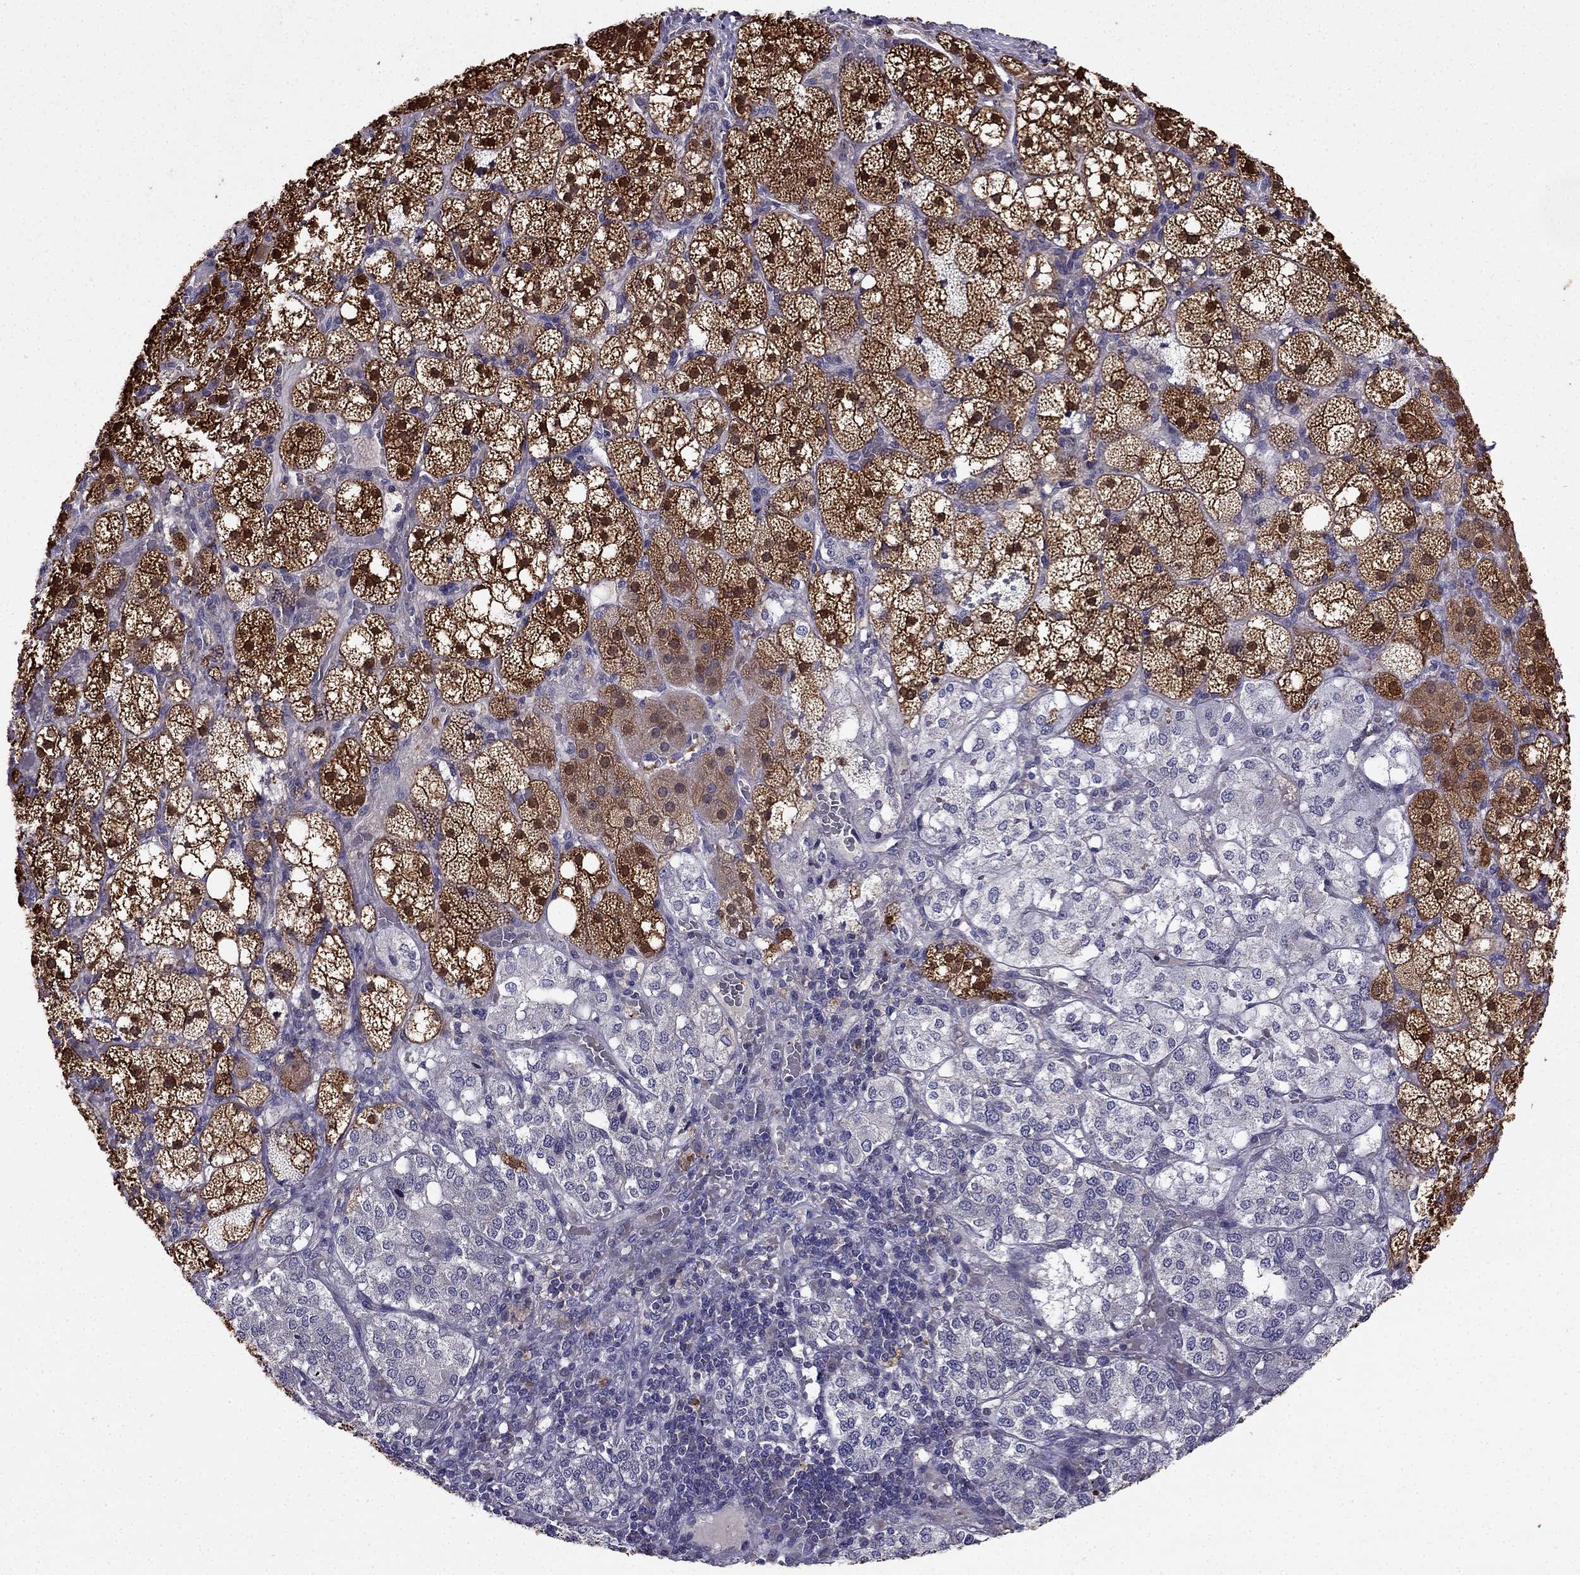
{"staining": {"intensity": "strong", "quantity": ">75%", "location": "cytoplasmic/membranous,nuclear"}, "tissue": "adrenal gland", "cell_type": "Glandular cells", "image_type": "normal", "snomed": [{"axis": "morphology", "description": "Normal tissue, NOS"}, {"axis": "topography", "description": "Adrenal gland"}], "caption": "Adrenal gland stained with IHC shows strong cytoplasmic/membranous,nuclear positivity in about >75% of glandular cells. (DAB IHC, brown staining for protein, blue staining for nuclei).", "gene": "AS3MT", "patient": {"sex": "male", "age": 53}}